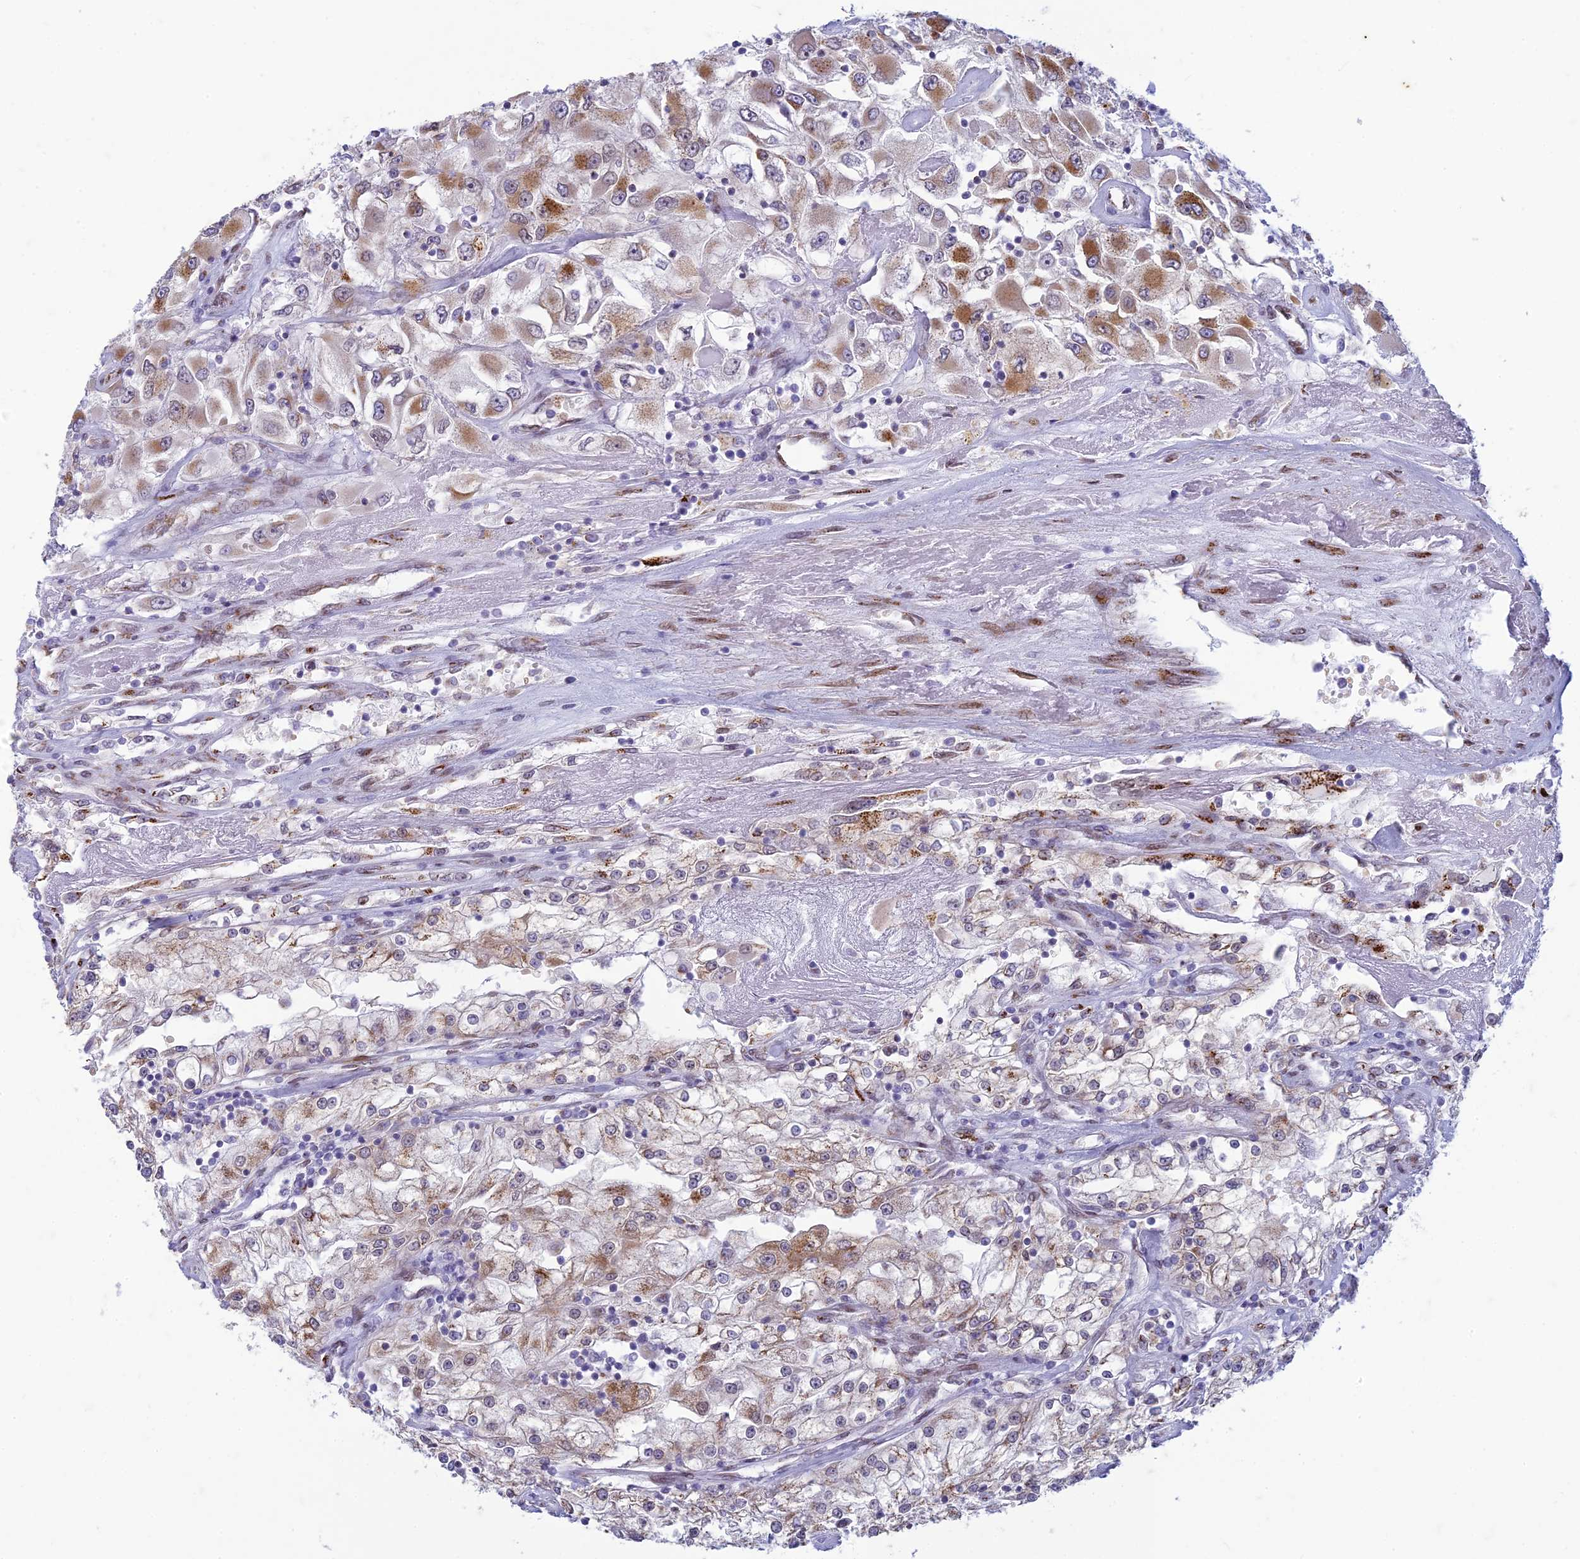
{"staining": {"intensity": "moderate", "quantity": ">75%", "location": "cytoplasmic/membranous"}, "tissue": "renal cancer", "cell_type": "Tumor cells", "image_type": "cancer", "snomed": [{"axis": "morphology", "description": "Adenocarcinoma, NOS"}, {"axis": "topography", "description": "Kidney"}], "caption": "Adenocarcinoma (renal) was stained to show a protein in brown. There is medium levels of moderate cytoplasmic/membranous expression in about >75% of tumor cells. (Brightfield microscopy of DAB IHC at high magnification).", "gene": "FAM3C", "patient": {"sex": "female", "age": 52}}